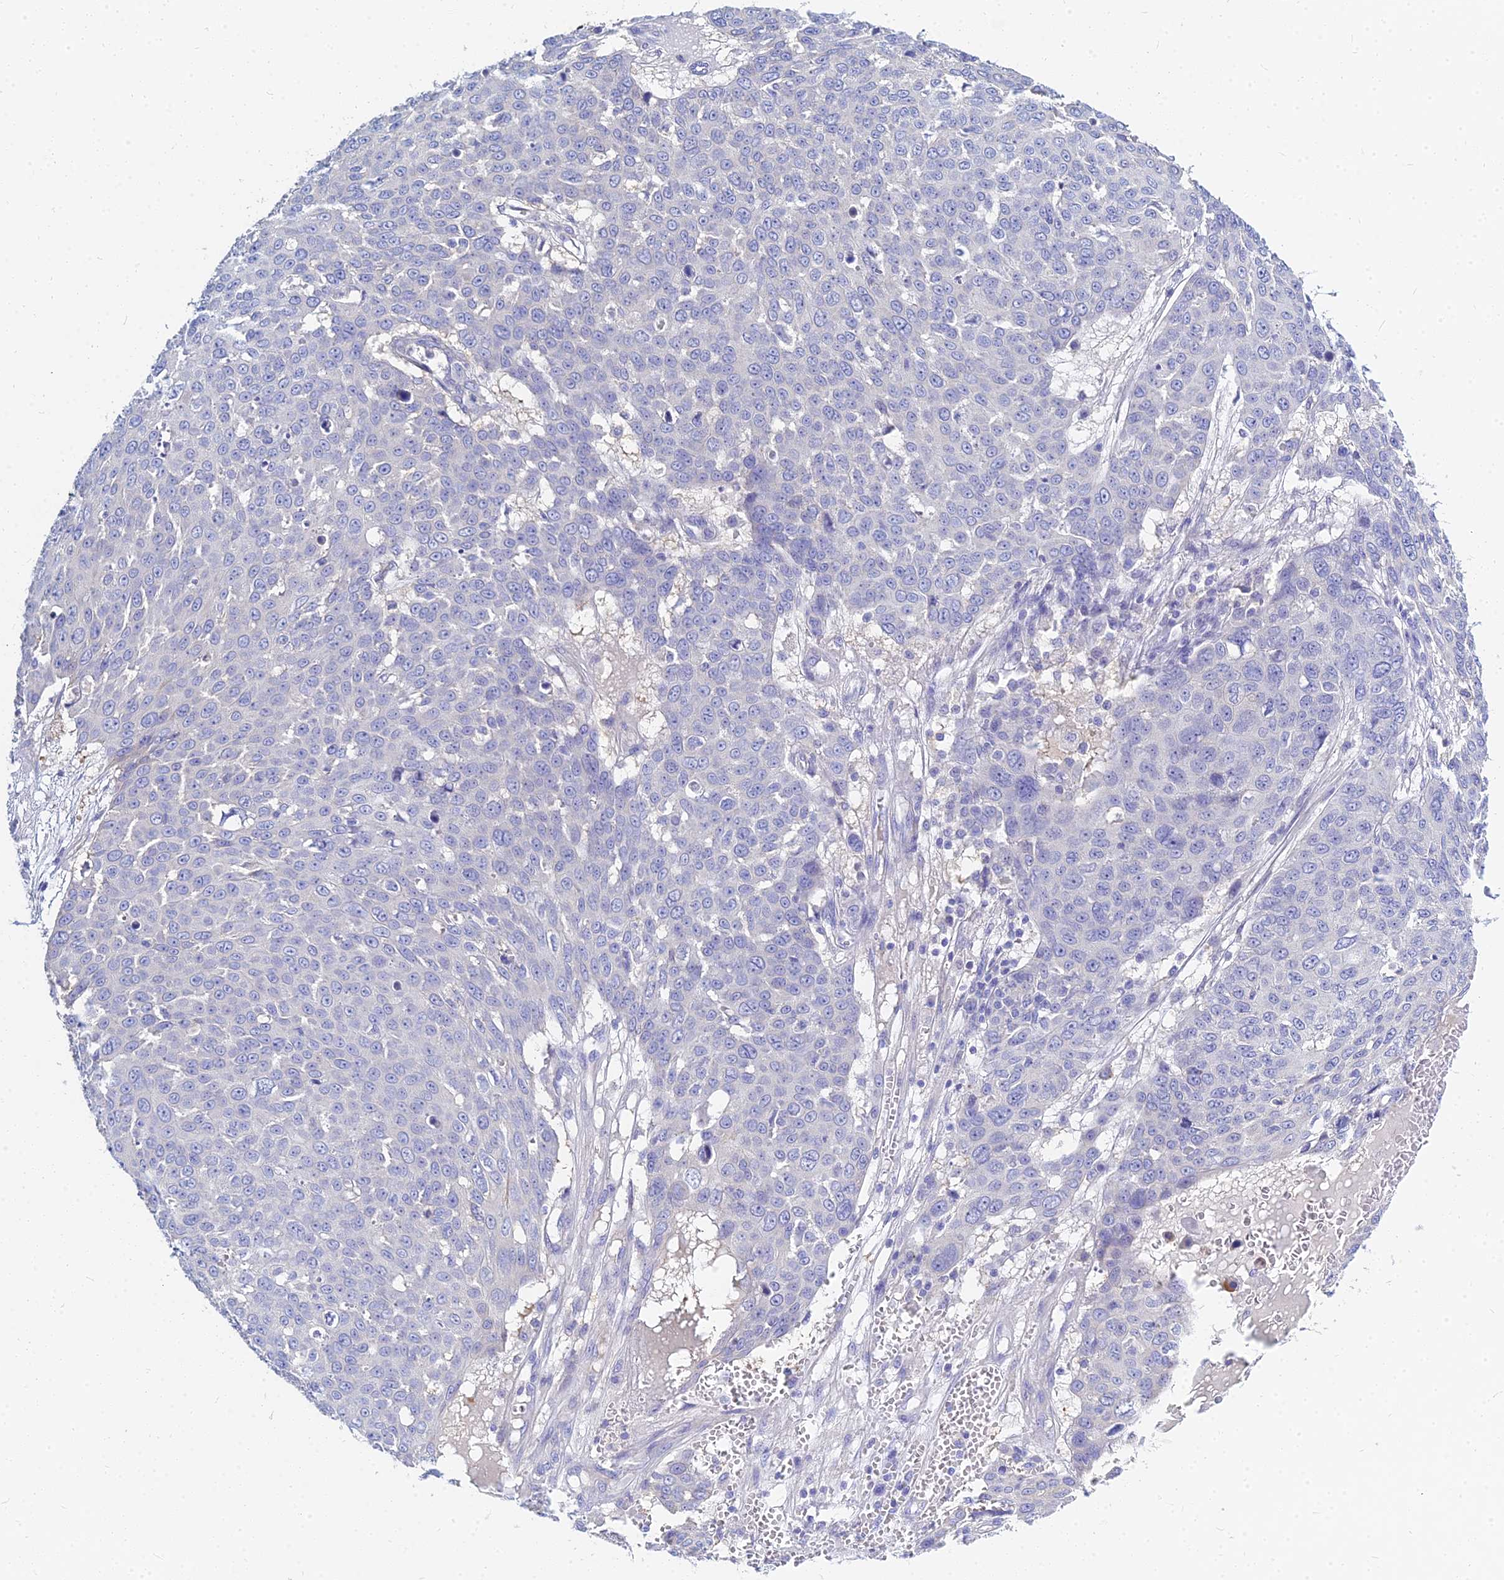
{"staining": {"intensity": "negative", "quantity": "none", "location": "none"}, "tissue": "skin cancer", "cell_type": "Tumor cells", "image_type": "cancer", "snomed": [{"axis": "morphology", "description": "Squamous cell carcinoma, NOS"}, {"axis": "topography", "description": "Skin"}], "caption": "The micrograph reveals no staining of tumor cells in squamous cell carcinoma (skin).", "gene": "ZNF552", "patient": {"sex": "male", "age": 71}}